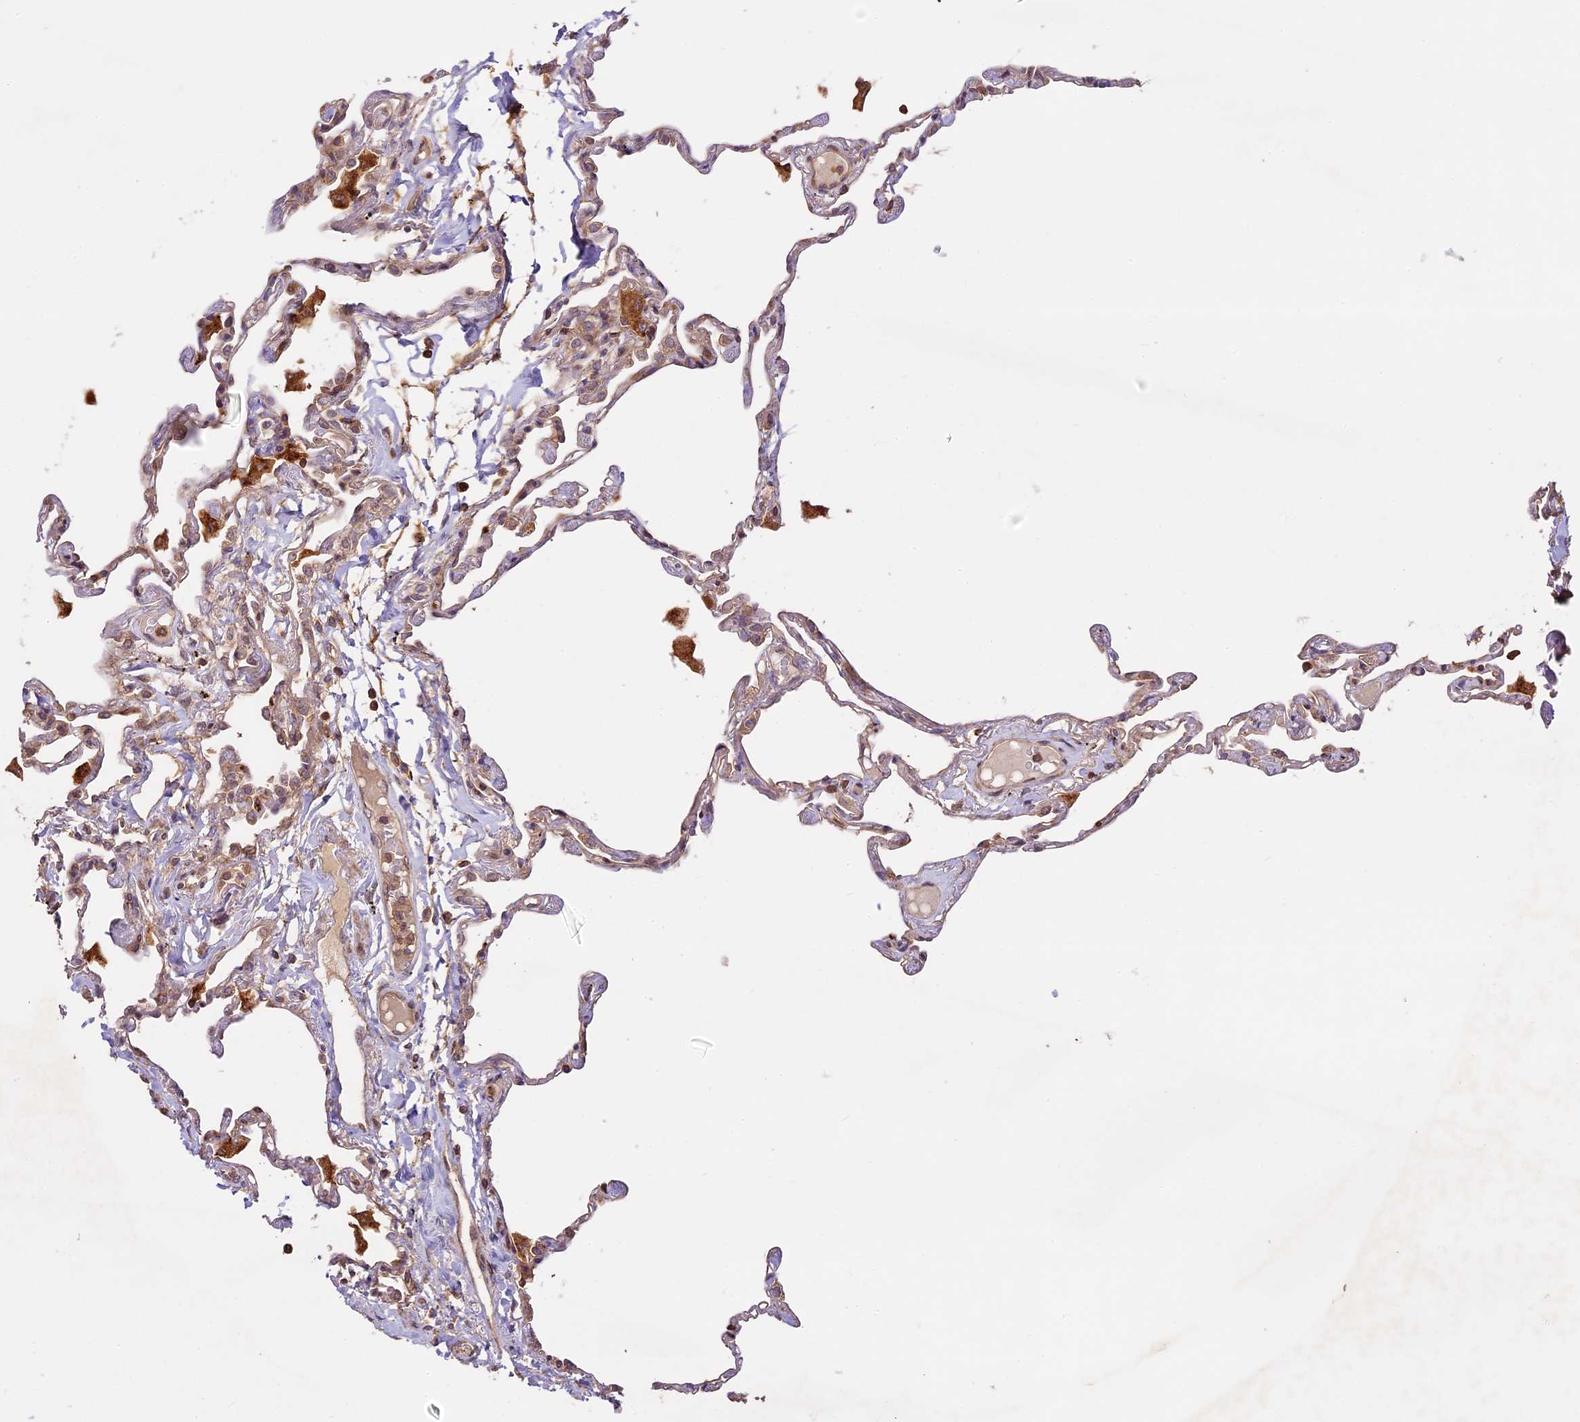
{"staining": {"intensity": "moderate", "quantity": "<25%", "location": "cytoplasmic/membranous"}, "tissue": "lung", "cell_type": "Alveolar cells", "image_type": "normal", "snomed": [{"axis": "morphology", "description": "Normal tissue, NOS"}, {"axis": "topography", "description": "Lung"}], "caption": "This histopathology image displays unremarkable lung stained with immunohistochemistry to label a protein in brown. The cytoplasmic/membranous of alveolar cells show moderate positivity for the protein. Nuclei are counter-stained blue.", "gene": "DGKH", "patient": {"sex": "female", "age": 67}}